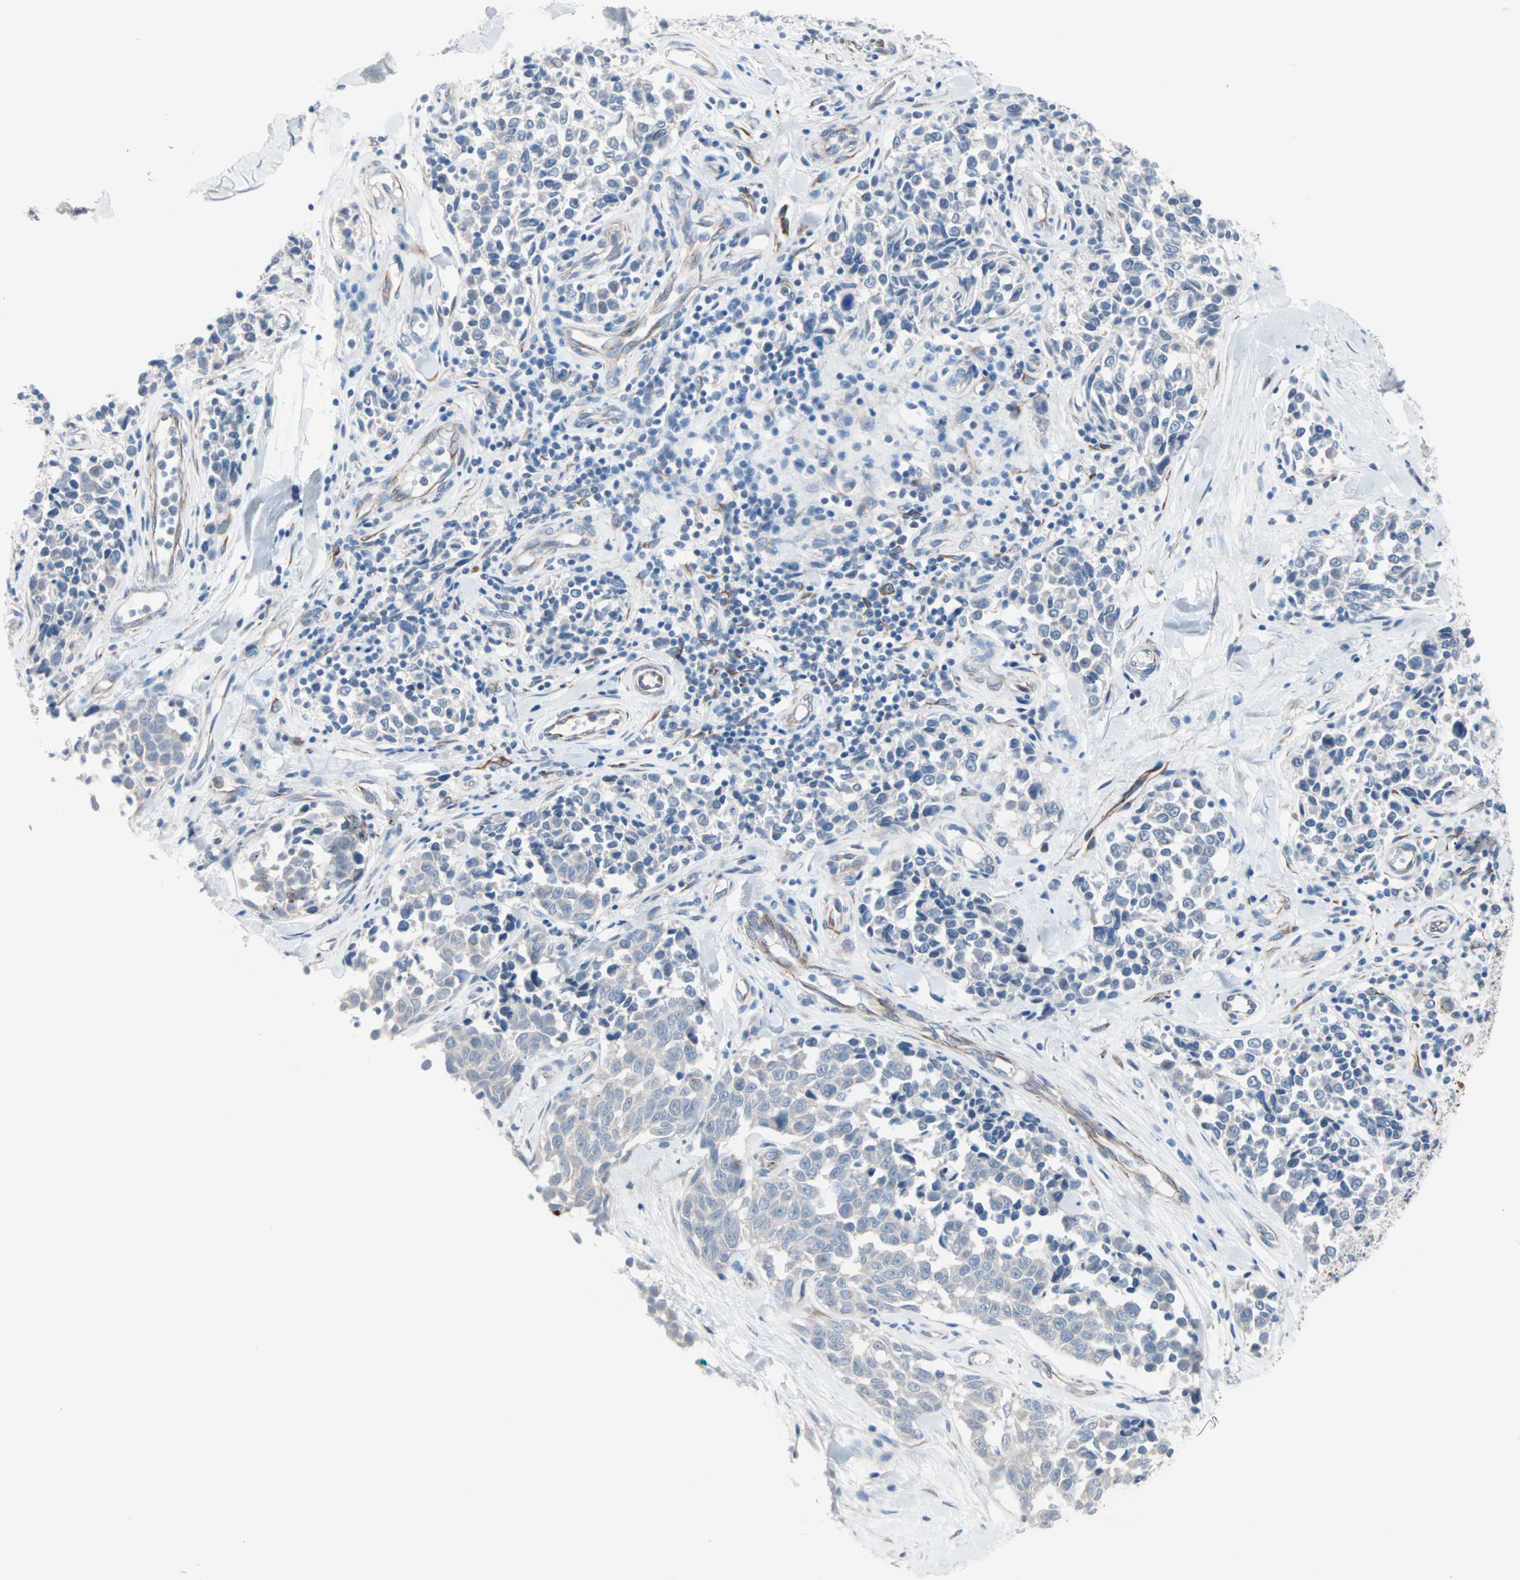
{"staining": {"intensity": "negative", "quantity": "none", "location": "none"}, "tissue": "melanoma", "cell_type": "Tumor cells", "image_type": "cancer", "snomed": [{"axis": "morphology", "description": "Malignant melanoma, NOS"}, {"axis": "topography", "description": "Skin"}], "caption": "DAB (3,3'-diaminobenzidine) immunohistochemical staining of melanoma demonstrates no significant expression in tumor cells.", "gene": "ULBP1", "patient": {"sex": "female", "age": 64}}